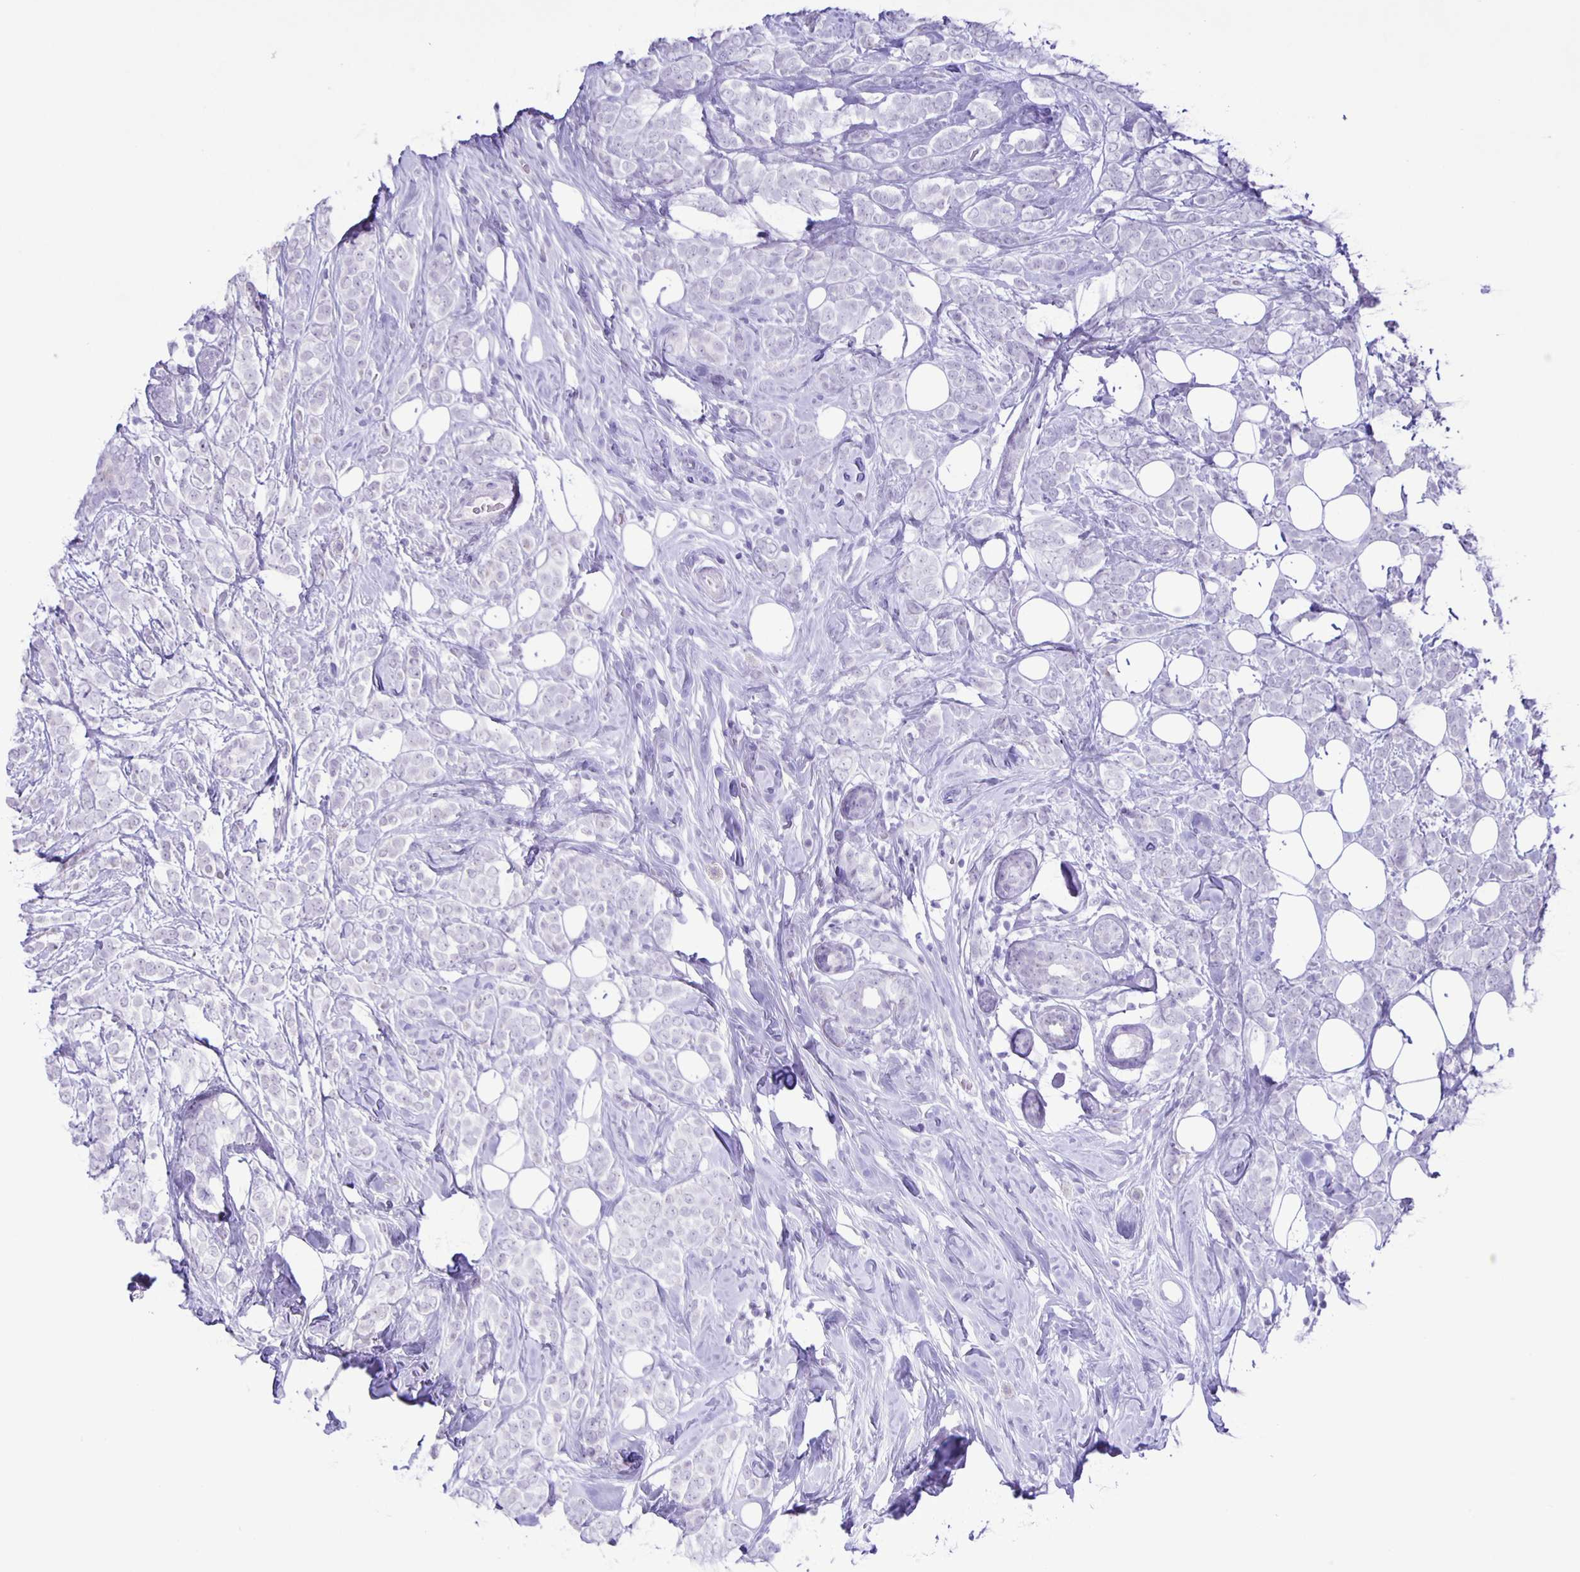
{"staining": {"intensity": "negative", "quantity": "none", "location": "none"}, "tissue": "breast cancer", "cell_type": "Tumor cells", "image_type": "cancer", "snomed": [{"axis": "morphology", "description": "Lobular carcinoma"}, {"axis": "topography", "description": "Breast"}], "caption": "A high-resolution photomicrograph shows IHC staining of breast cancer (lobular carcinoma), which displays no significant staining in tumor cells.", "gene": "EZHIP", "patient": {"sex": "female", "age": 49}}